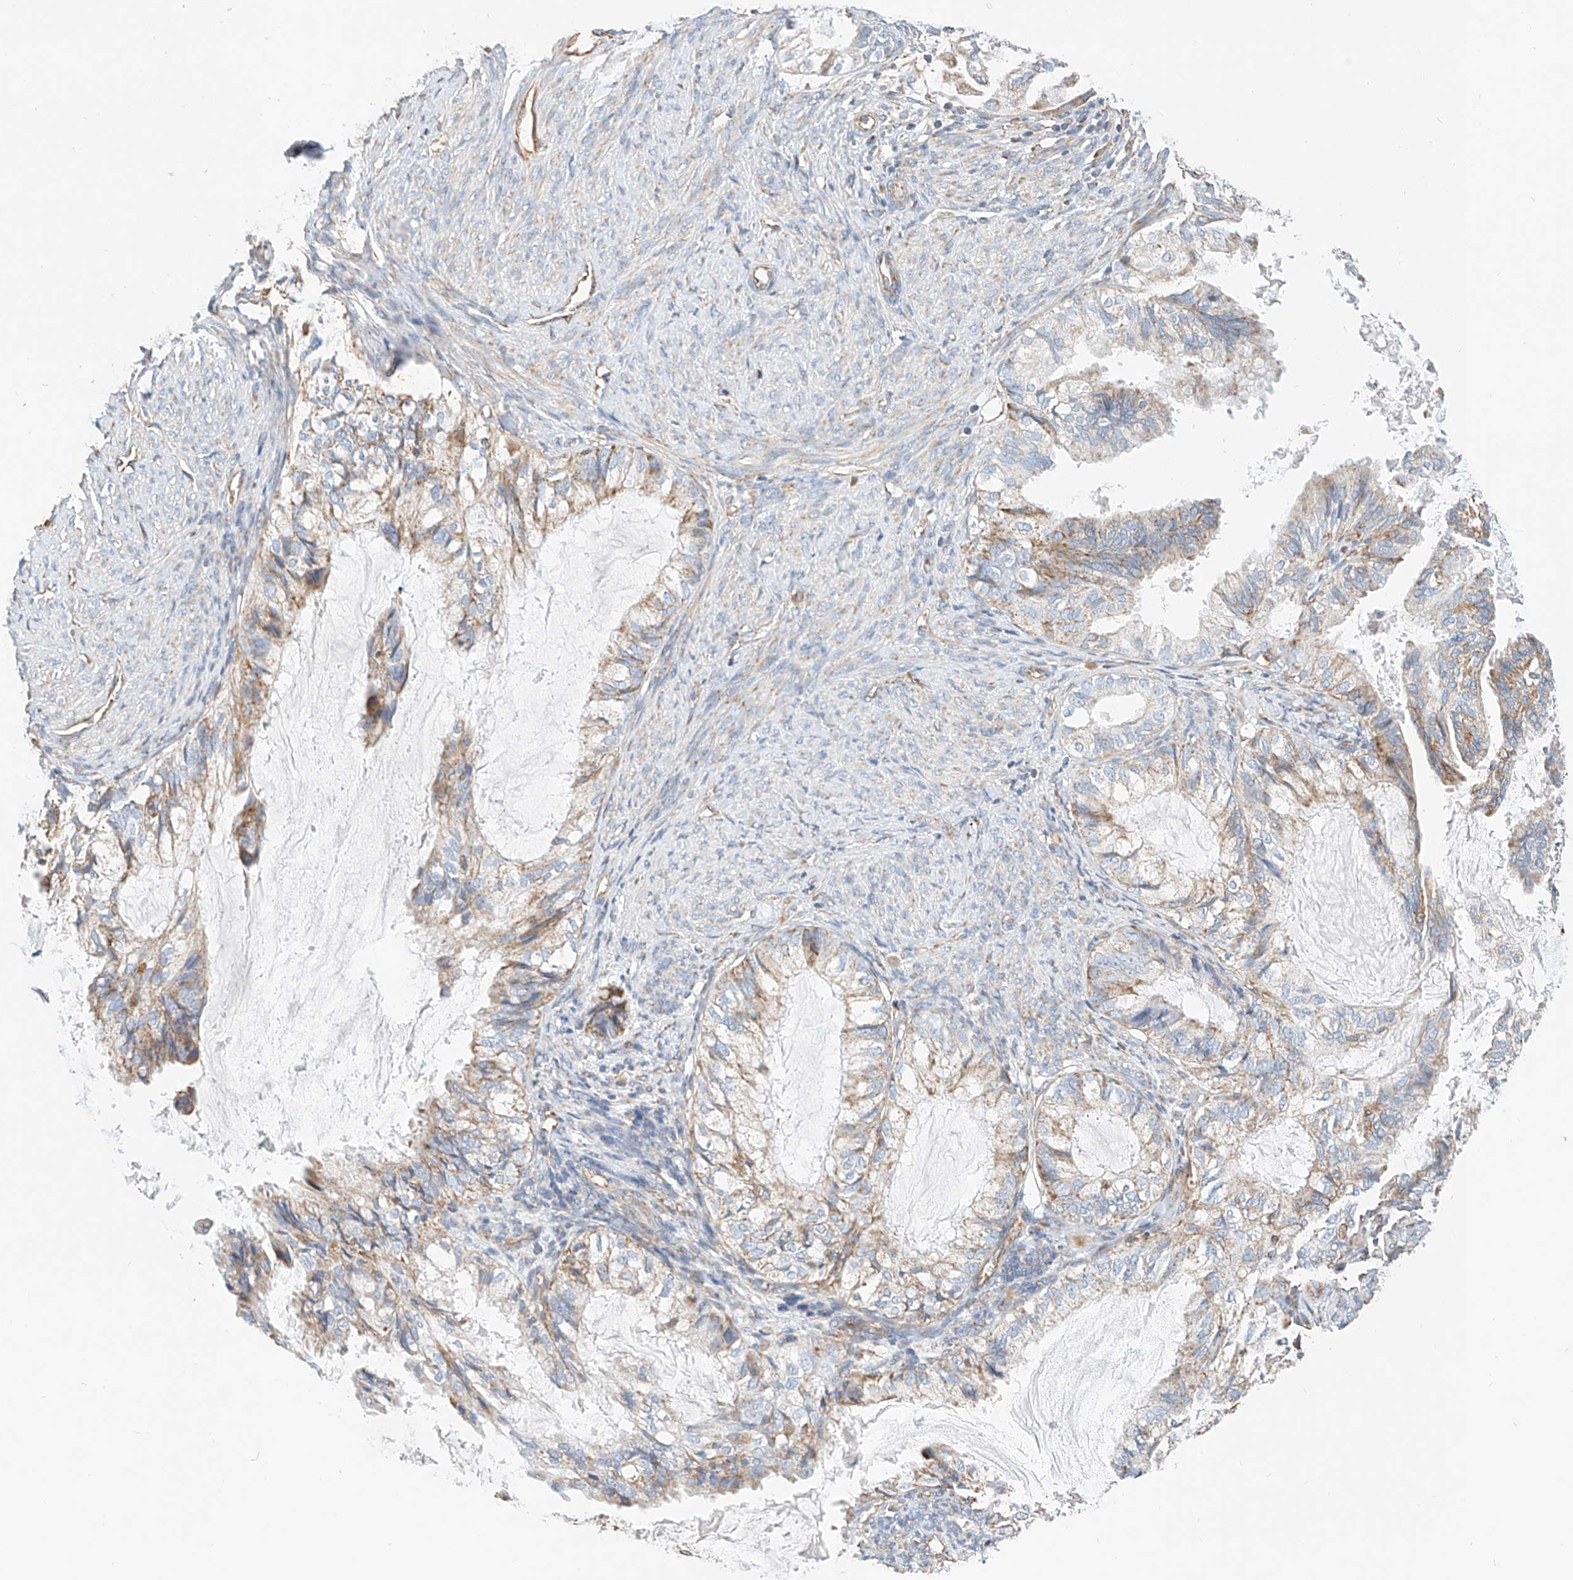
{"staining": {"intensity": "weak", "quantity": "25%-75%", "location": "cytoplasmic/membranous"}, "tissue": "cervical cancer", "cell_type": "Tumor cells", "image_type": "cancer", "snomed": [{"axis": "morphology", "description": "Normal tissue, NOS"}, {"axis": "morphology", "description": "Adenocarcinoma, NOS"}, {"axis": "topography", "description": "Cervix"}, {"axis": "topography", "description": "Endometrium"}], "caption": "DAB immunohistochemical staining of human cervical adenocarcinoma shows weak cytoplasmic/membranous protein expression in approximately 25%-75% of tumor cells.", "gene": "NDUFV3", "patient": {"sex": "female", "age": 86}}